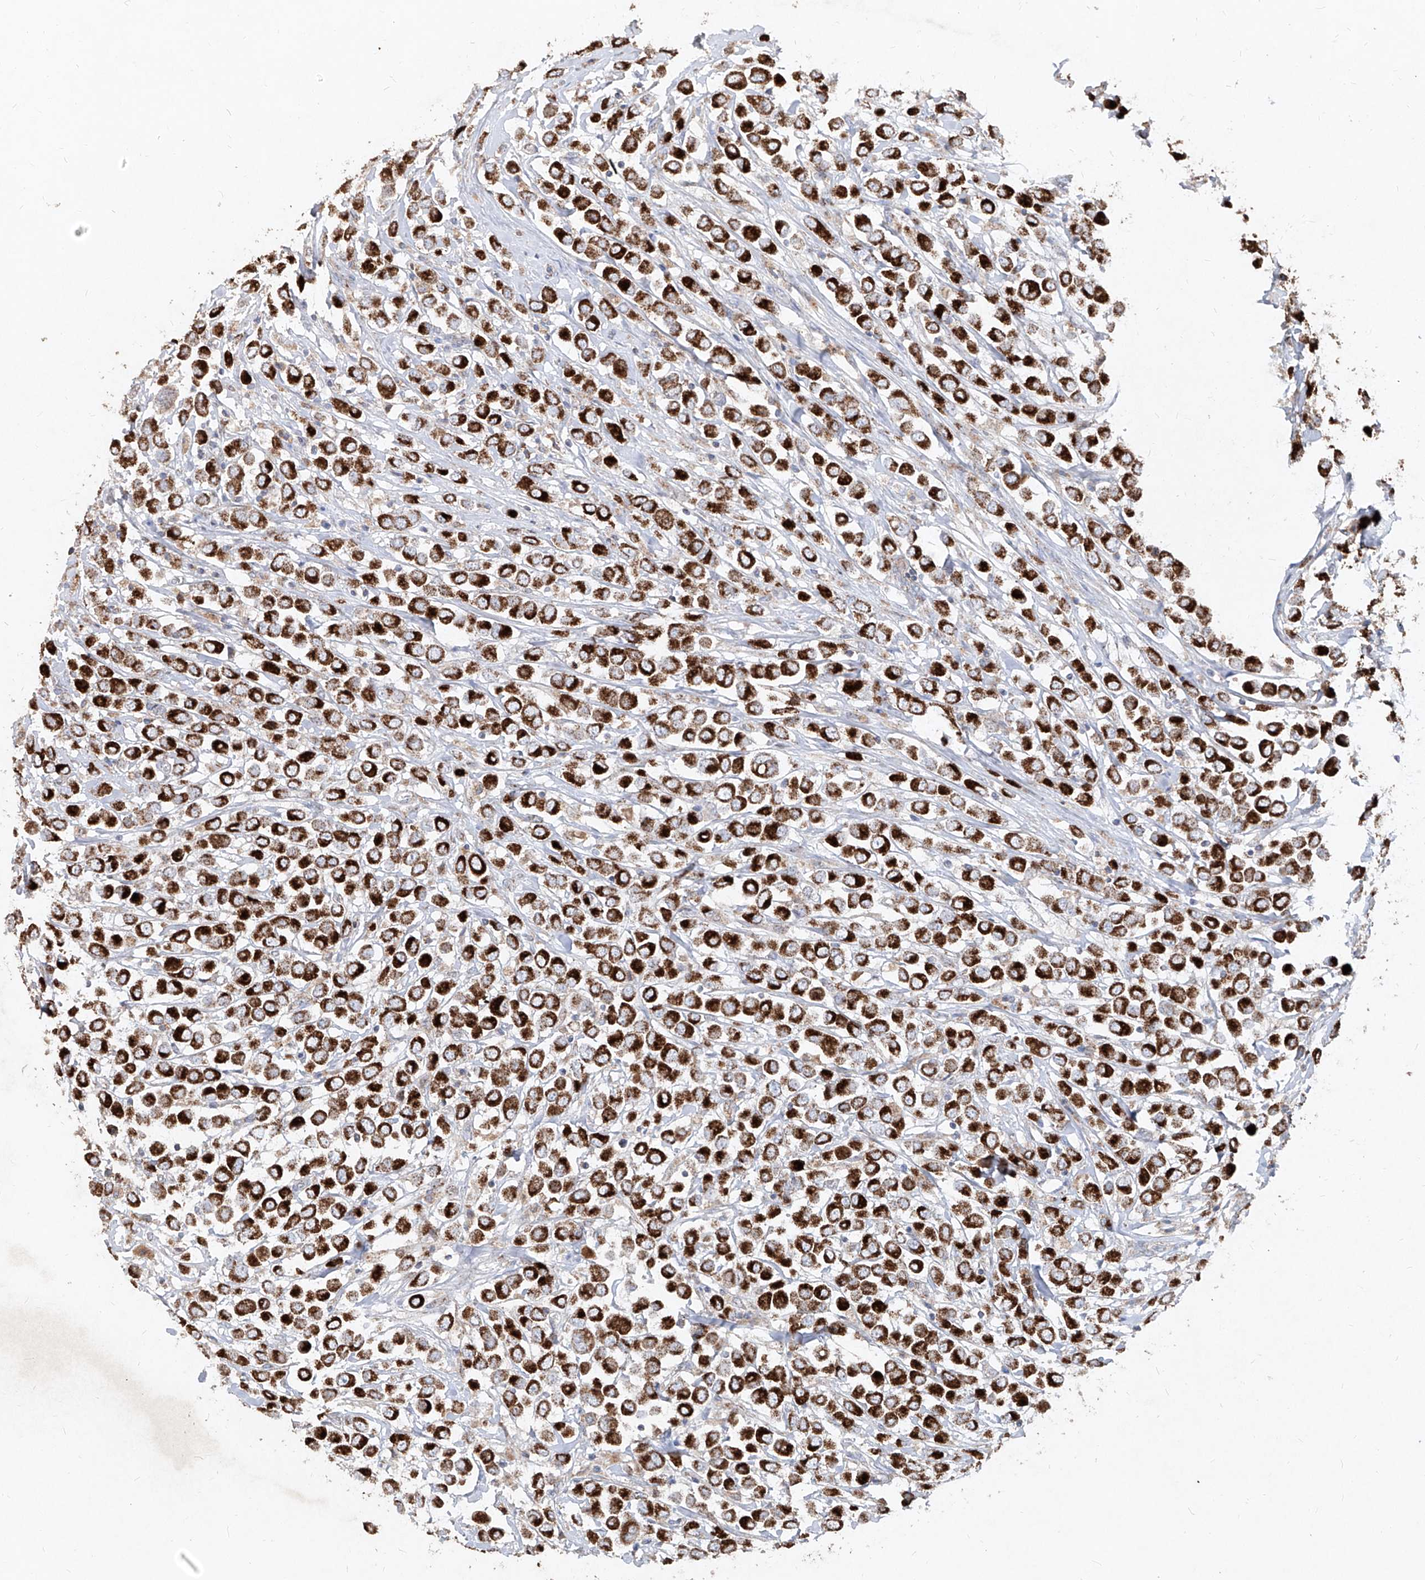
{"staining": {"intensity": "strong", "quantity": ">75%", "location": "cytoplasmic/membranous"}, "tissue": "breast cancer", "cell_type": "Tumor cells", "image_type": "cancer", "snomed": [{"axis": "morphology", "description": "Duct carcinoma"}, {"axis": "topography", "description": "Breast"}], "caption": "Immunohistochemical staining of breast cancer reveals high levels of strong cytoplasmic/membranous positivity in approximately >75% of tumor cells.", "gene": "ABCD3", "patient": {"sex": "female", "age": 61}}